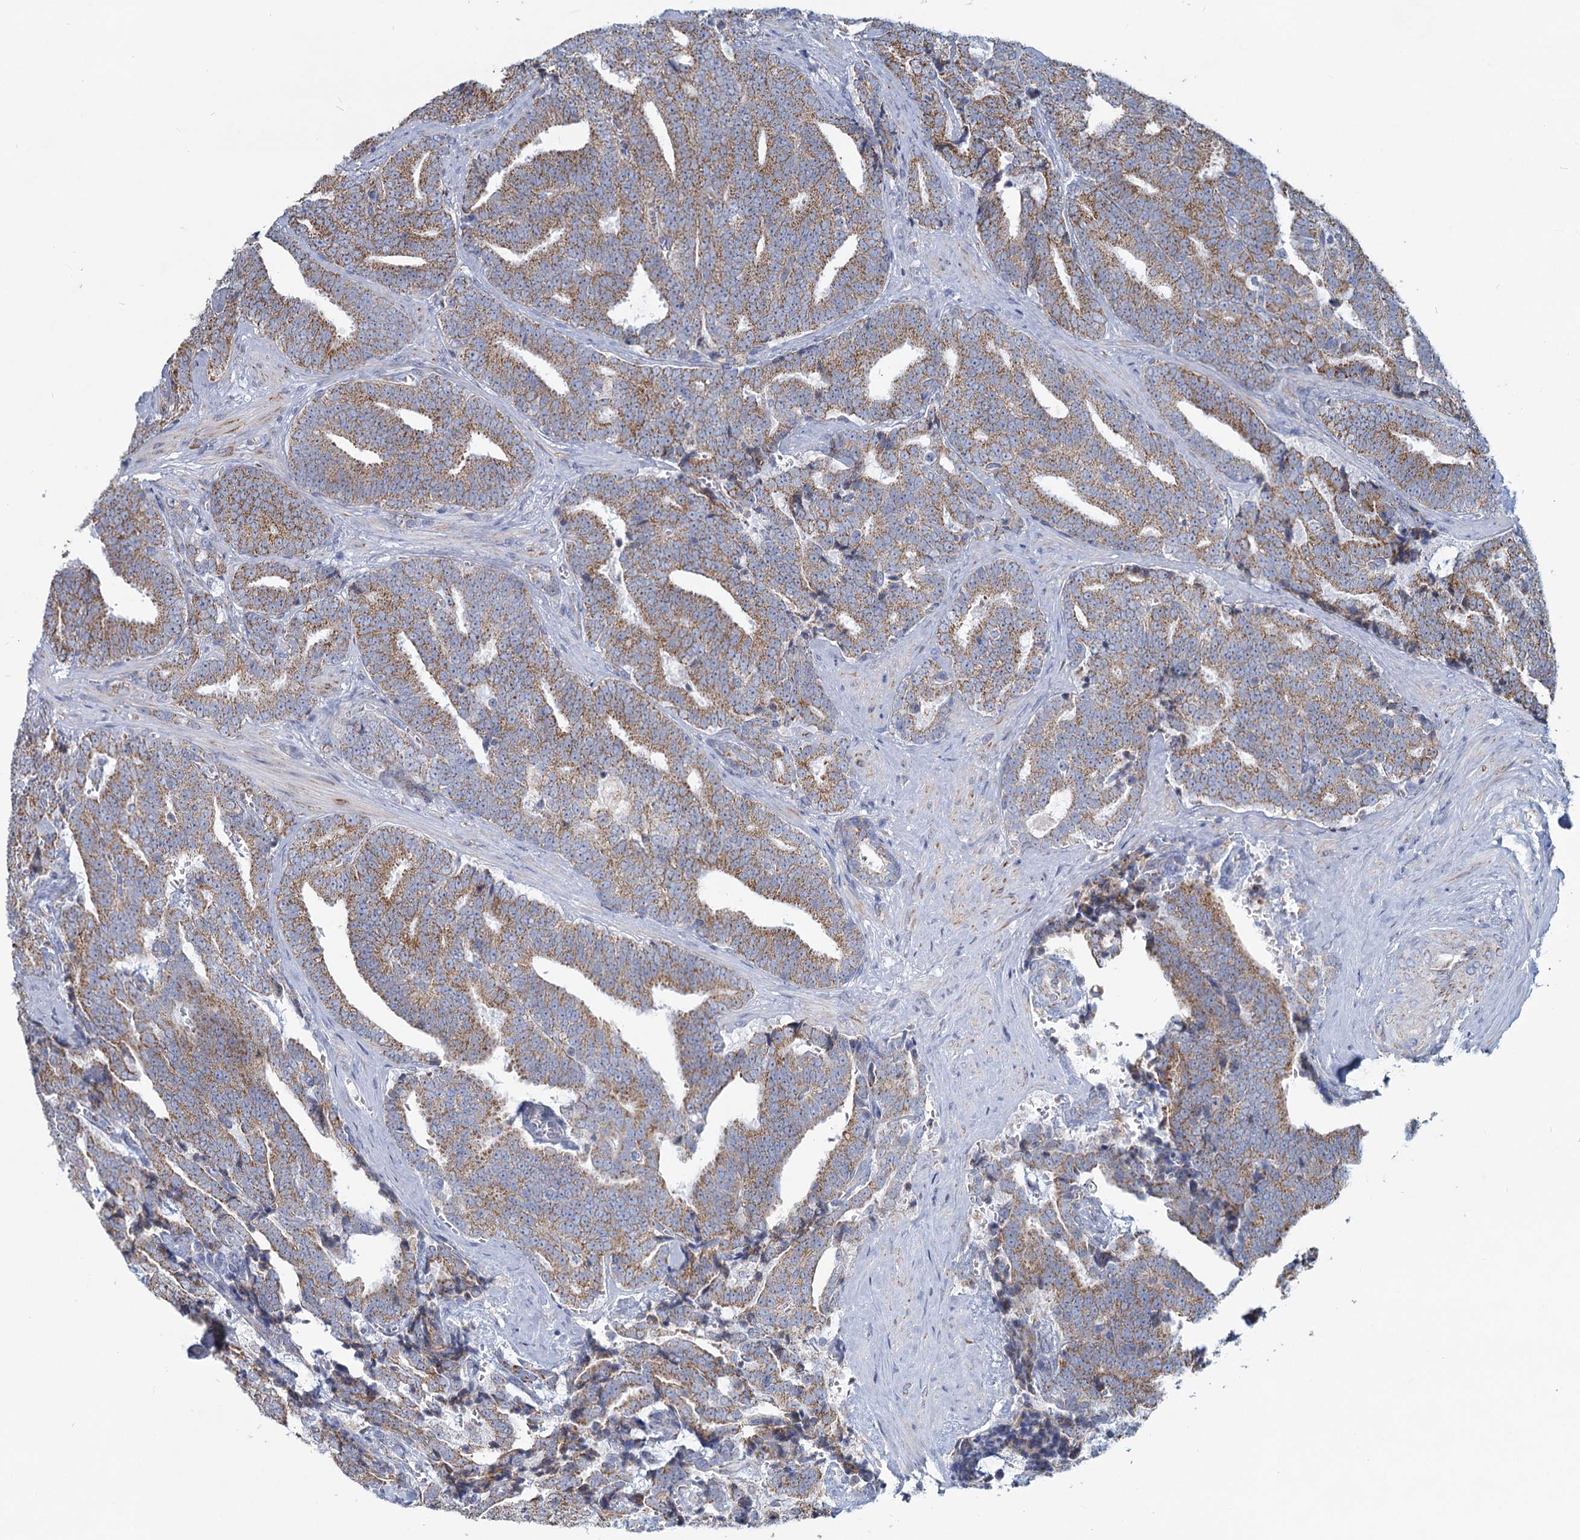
{"staining": {"intensity": "moderate", "quantity": ">75%", "location": "cytoplasmic/membranous"}, "tissue": "prostate cancer", "cell_type": "Tumor cells", "image_type": "cancer", "snomed": [{"axis": "morphology", "description": "Adenocarcinoma, High grade"}, {"axis": "topography", "description": "Prostate and seminal vesicle, NOS"}], "caption": "Immunohistochemical staining of high-grade adenocarcinoma (prostate) shows medium levels of moderate cytoplasmic/membranous protein positivity in about >75% of tumor cells.", "gene": "NDUFC2", "patient": {"sex": "male", "age": 67}}